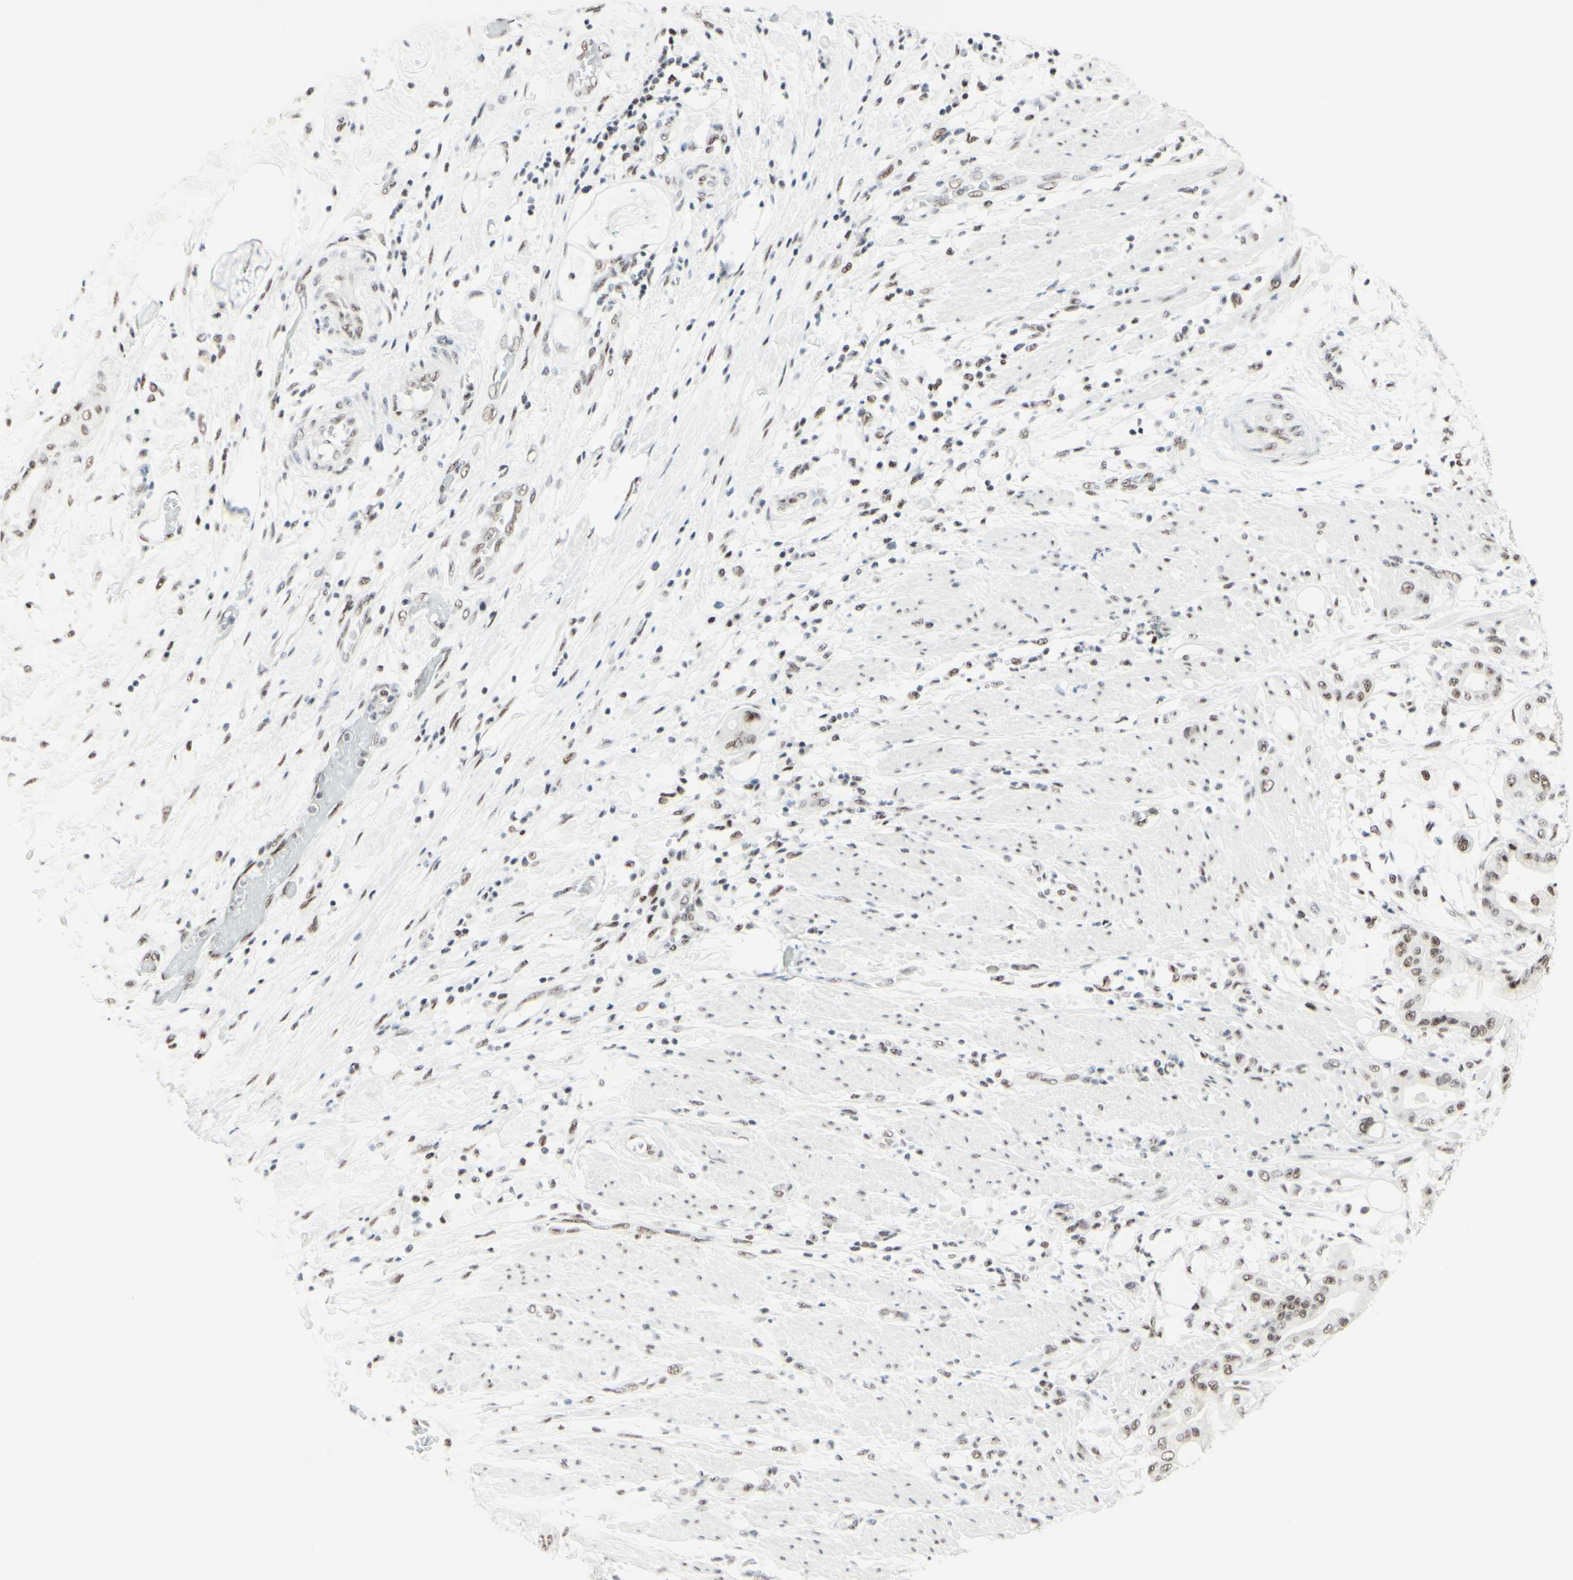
{"staining": {"intensity": "negative", "quantity": "none", "location": "none"}, "tissue": "pancreatic cancer", "cell_type": "Tumor cells", "image_type": "cancer", "snomed": [{"axis": "morphology", "description": "Adenocarcinoma, NOS"}, {"axis": "morphology", "description": "Adenocarcinoma, metastatic, NOS"}, {"axis": "topography", "description": "Lymph node"}, {"axis": "topography", "description": "Pancreas"}, {"axis": "topography", "description": "Duodenum"}], "caption": "Immunohistochemistry (IHC) photomicrograph of metastatic adenocarcinoma (pancreatic) stained for a protein (brown), which exhibits no positivity in tumor cells.", "gene": "WTAP", "patient": {"sex": "female", "age": 64}}